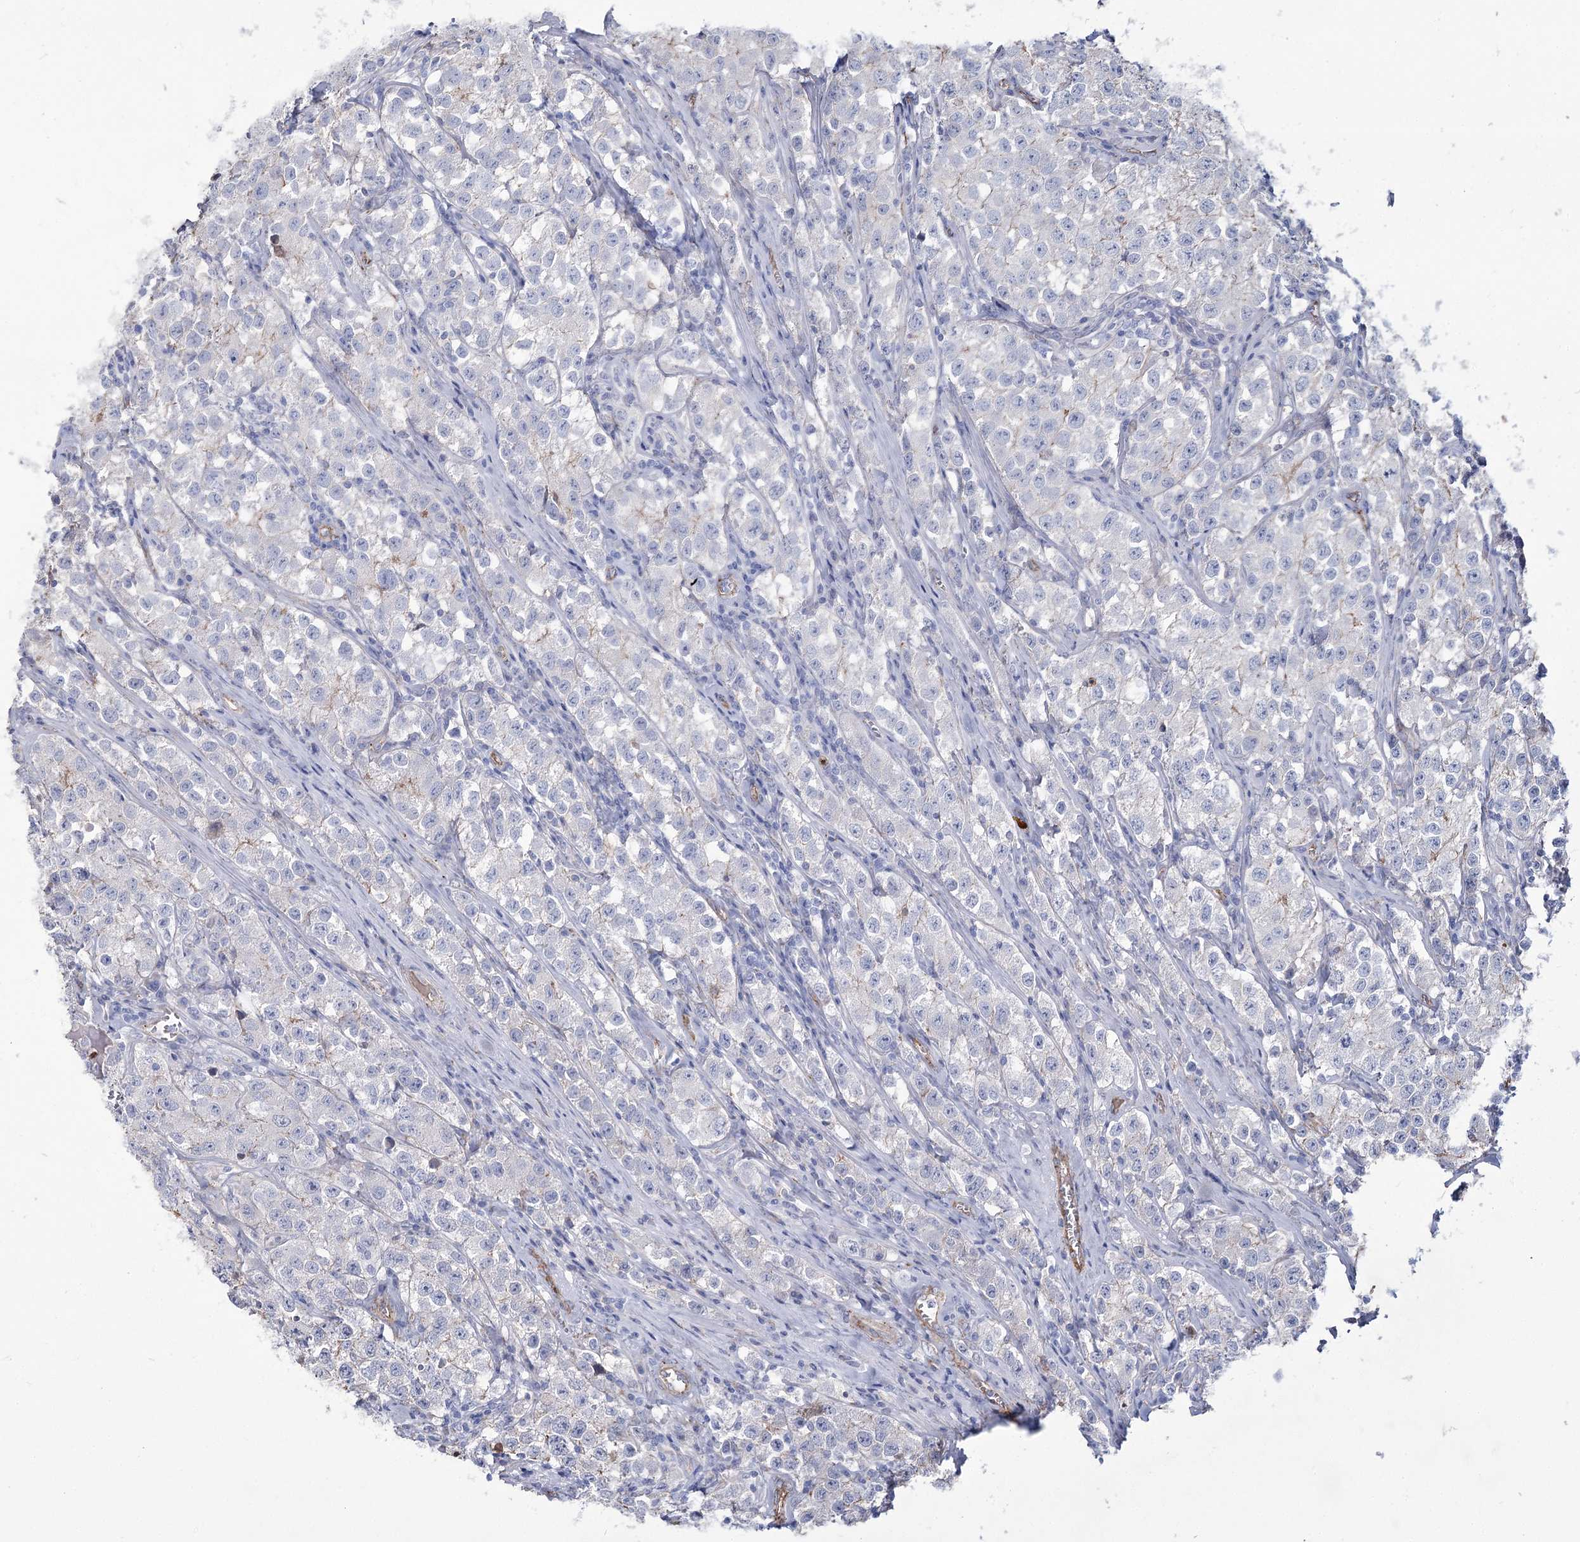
{"staining": {"intensity": "negative", "quantity": "none", "location": "none"}, "tissue": "testis cancer", "cell_type": "Tumor cells", "image_type": "cancer", "snomed": [{"axis": "morphology", "description": "Seminoma, NOS"}, {"axis": "morphology", "description": "Carcinoma, Embryonal, NOS"}, {"axis": "topography", "description": "Testis"}], "caption": "High power microscopy micrograph of an immunohistochemistry (IHC) photomicrograph of testis cancer, revealing no significant staining in tumor cells. Brightfield microscopy of immunohistochemistry (IHC) stained with DAB (3,3'-diaminobenzidine) (brown) and hematoxylin (blue), captured at high magnification.", "gene": "ME3", "patient": {"sex": "male", "age": 43}}